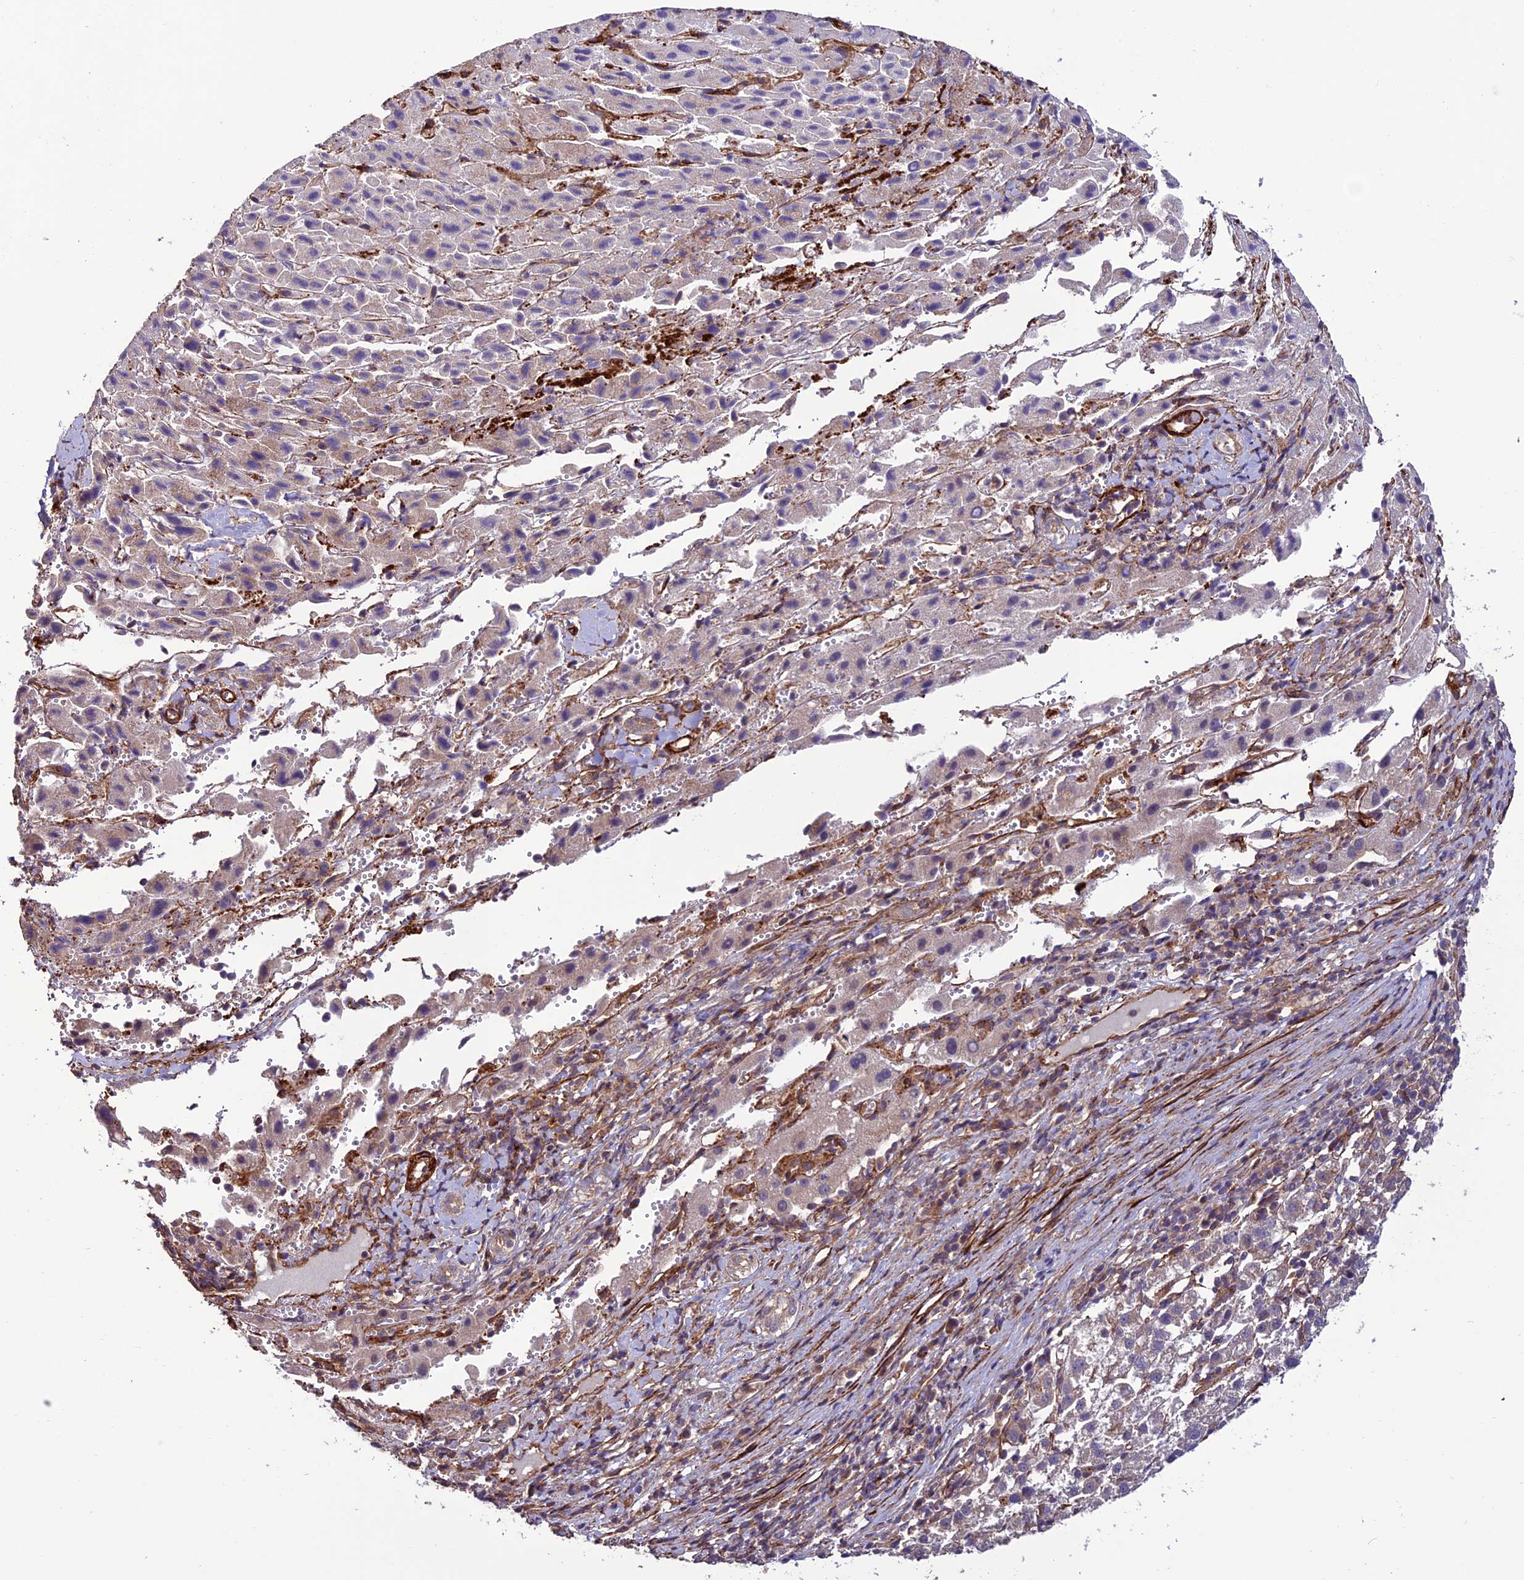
{"staining": {"intensity": "negative", "quantity": "none", "location": "none"}, "tissue": "liver cancer", "cell_type": "Tumor cells", "image_type": "cancer", "snomed": [{"axis": "morphology", "description": "Carcinoma, Hepatocellular, NOS"}, {"axis": "topography", "description": "Liver"}], "caption": "Tumor cells are negative for brown protein staining in liver cancer (hepatocellular carcinoma).", "gene": "TNIP3", "patient": {"sex": "female", "age": 58}}